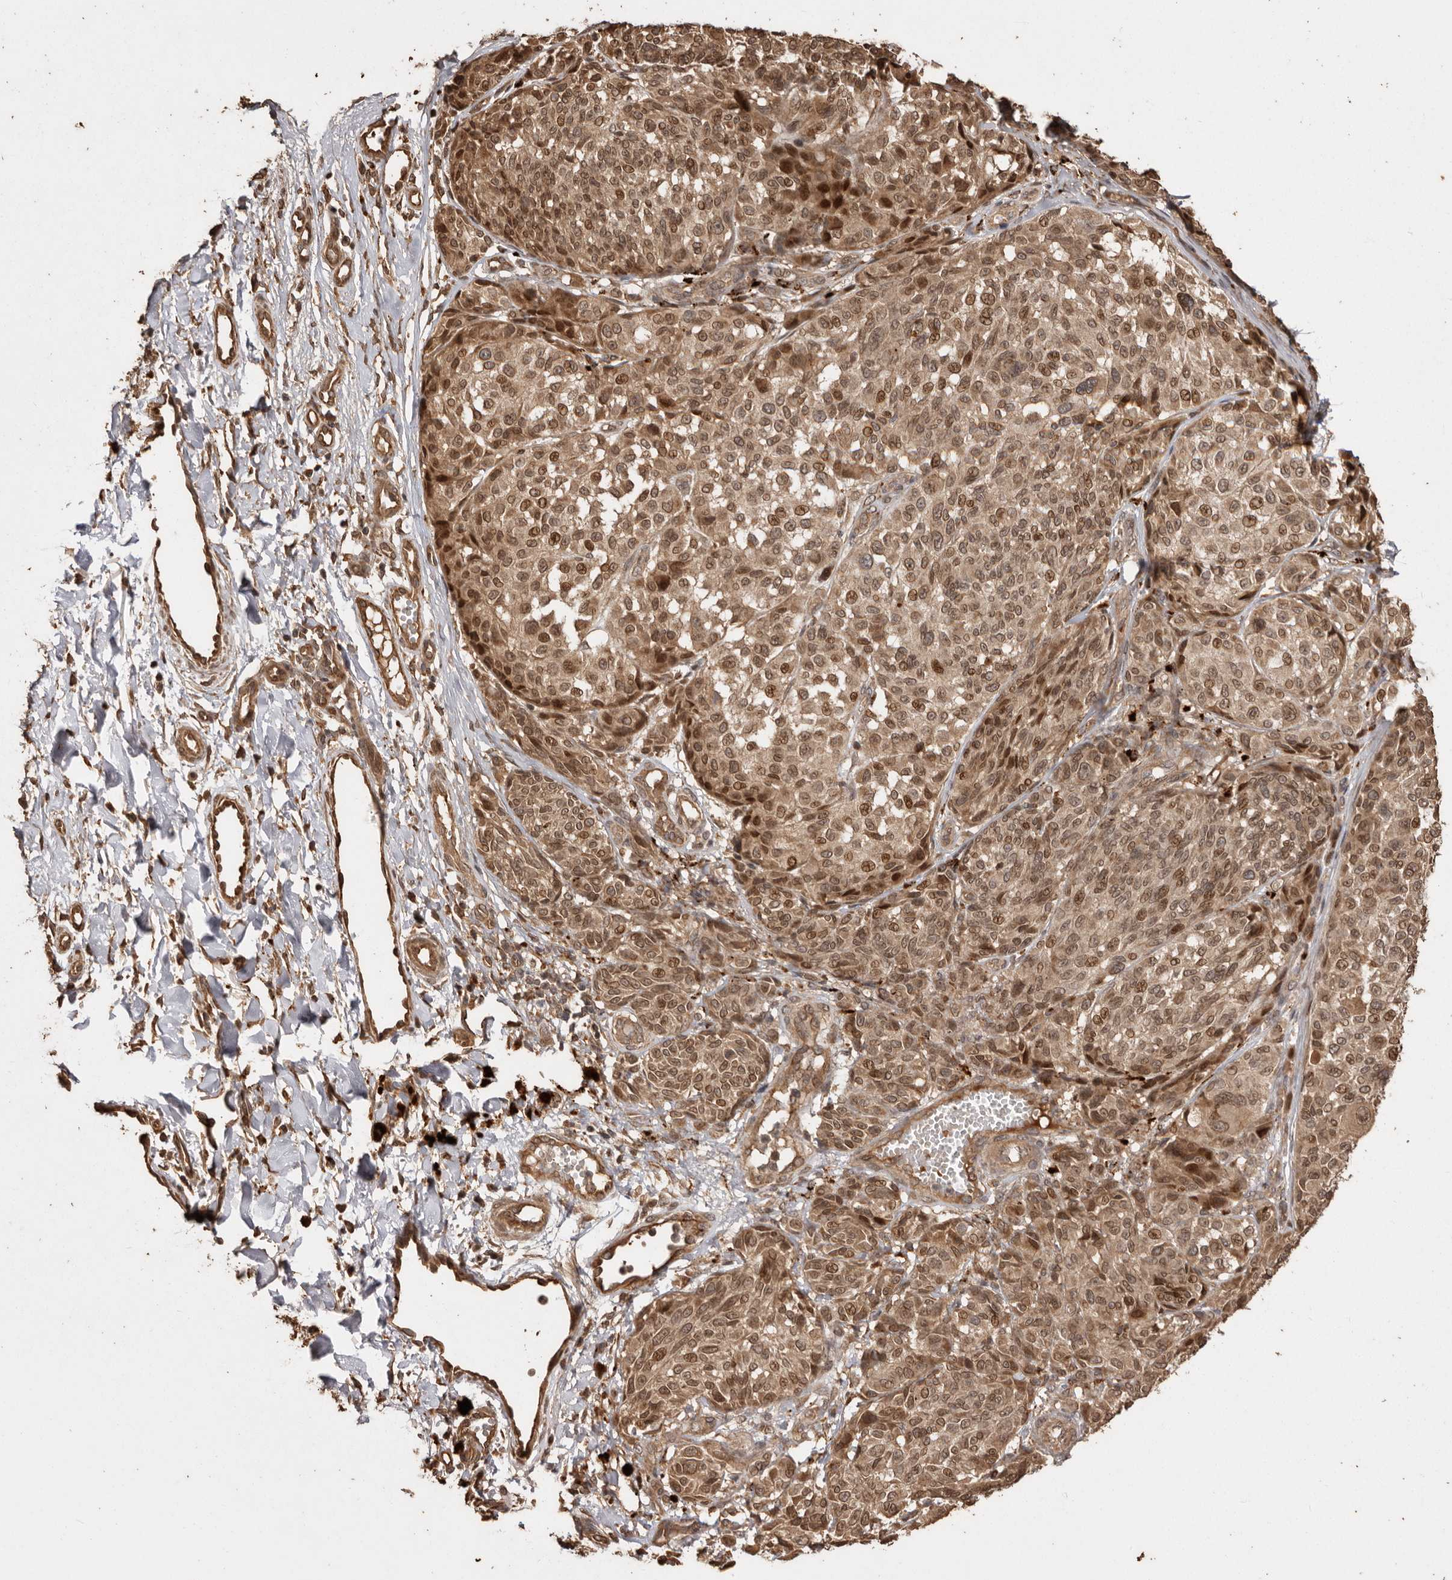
{"staining": {"intensity": "moderate", "quantity": ">75%", "location": "nuclear"}, "tissue": "melanoma", "cell_type": "Tumor cells", "image_type": "cancer", "snomed": [{"axis": "morphology", "description": "Malignant melanoma, NOS"}, {"axis": "topography", "description": "Skin"}], "caption": "About >75% of tumor cells in human melanoma reveal moderate nuclear protein staining as visualized by brown immunohistochemical staining.", "gene": "NUP43", "patient": {"sex": "male", "age": 83}}